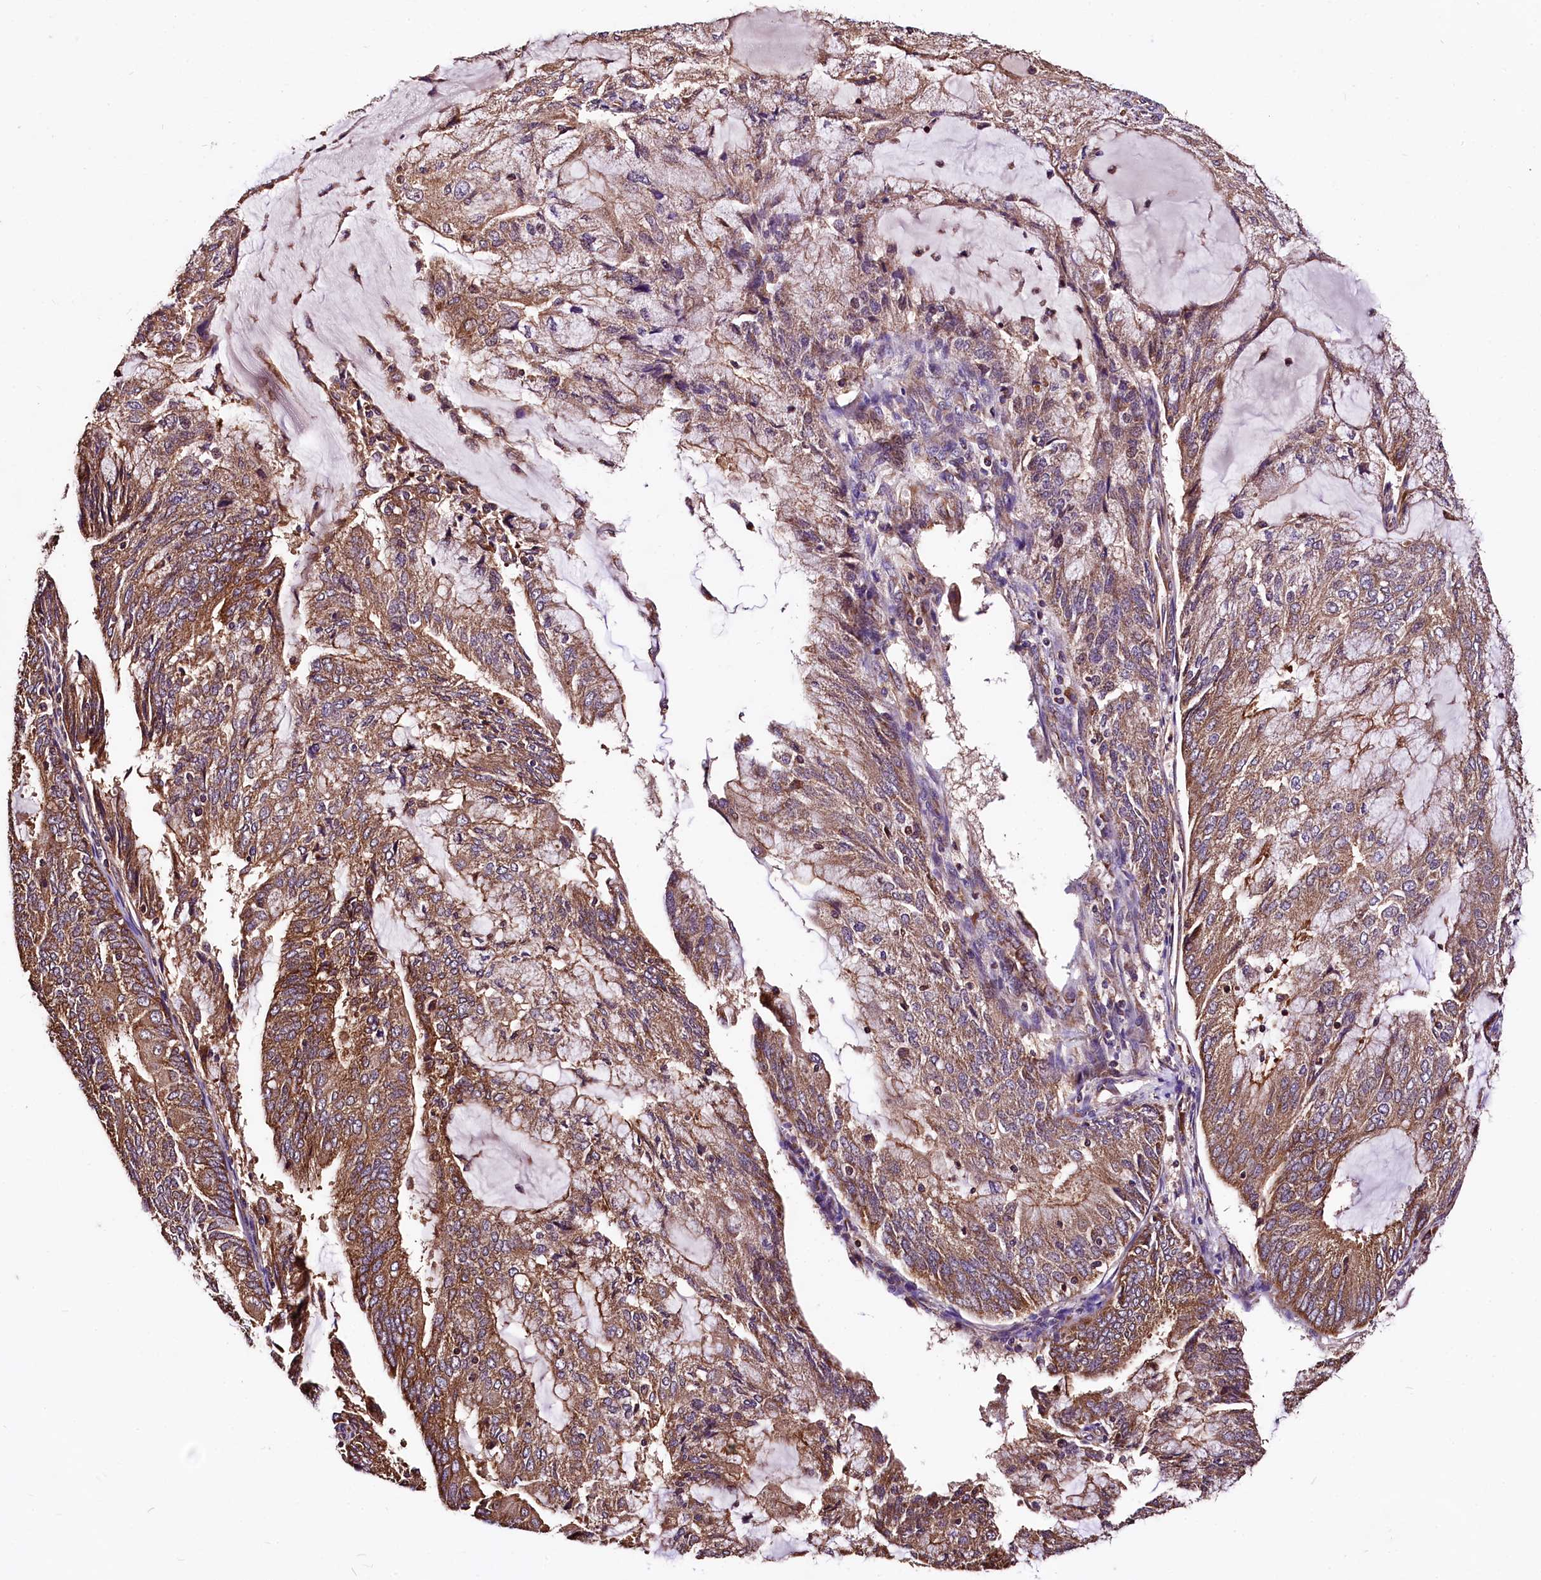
{"staining": {"intensity": "moderate", "quantity": ">75%", "location": "cytoplasmic/membranous"}, "tissue": "endometrial cancer", "cell_type": "Tumor cells", "image_type": "cancer", "snomed": [{"axis": "morphology", "description": "Adenocarcinoma, NOS"}, {"axis": "topography", "description": "Endometrium"}], "caption": "Immunohistochemistry (IHC) (DAB) staining of adenocarcinoma (endometrial) reveals moderate cytoplasmic/membranous protein positivity in approximately >75% of tumor cells.", "gene": "LRSAM1", "patient": {"sex": "female", "age": 81}}